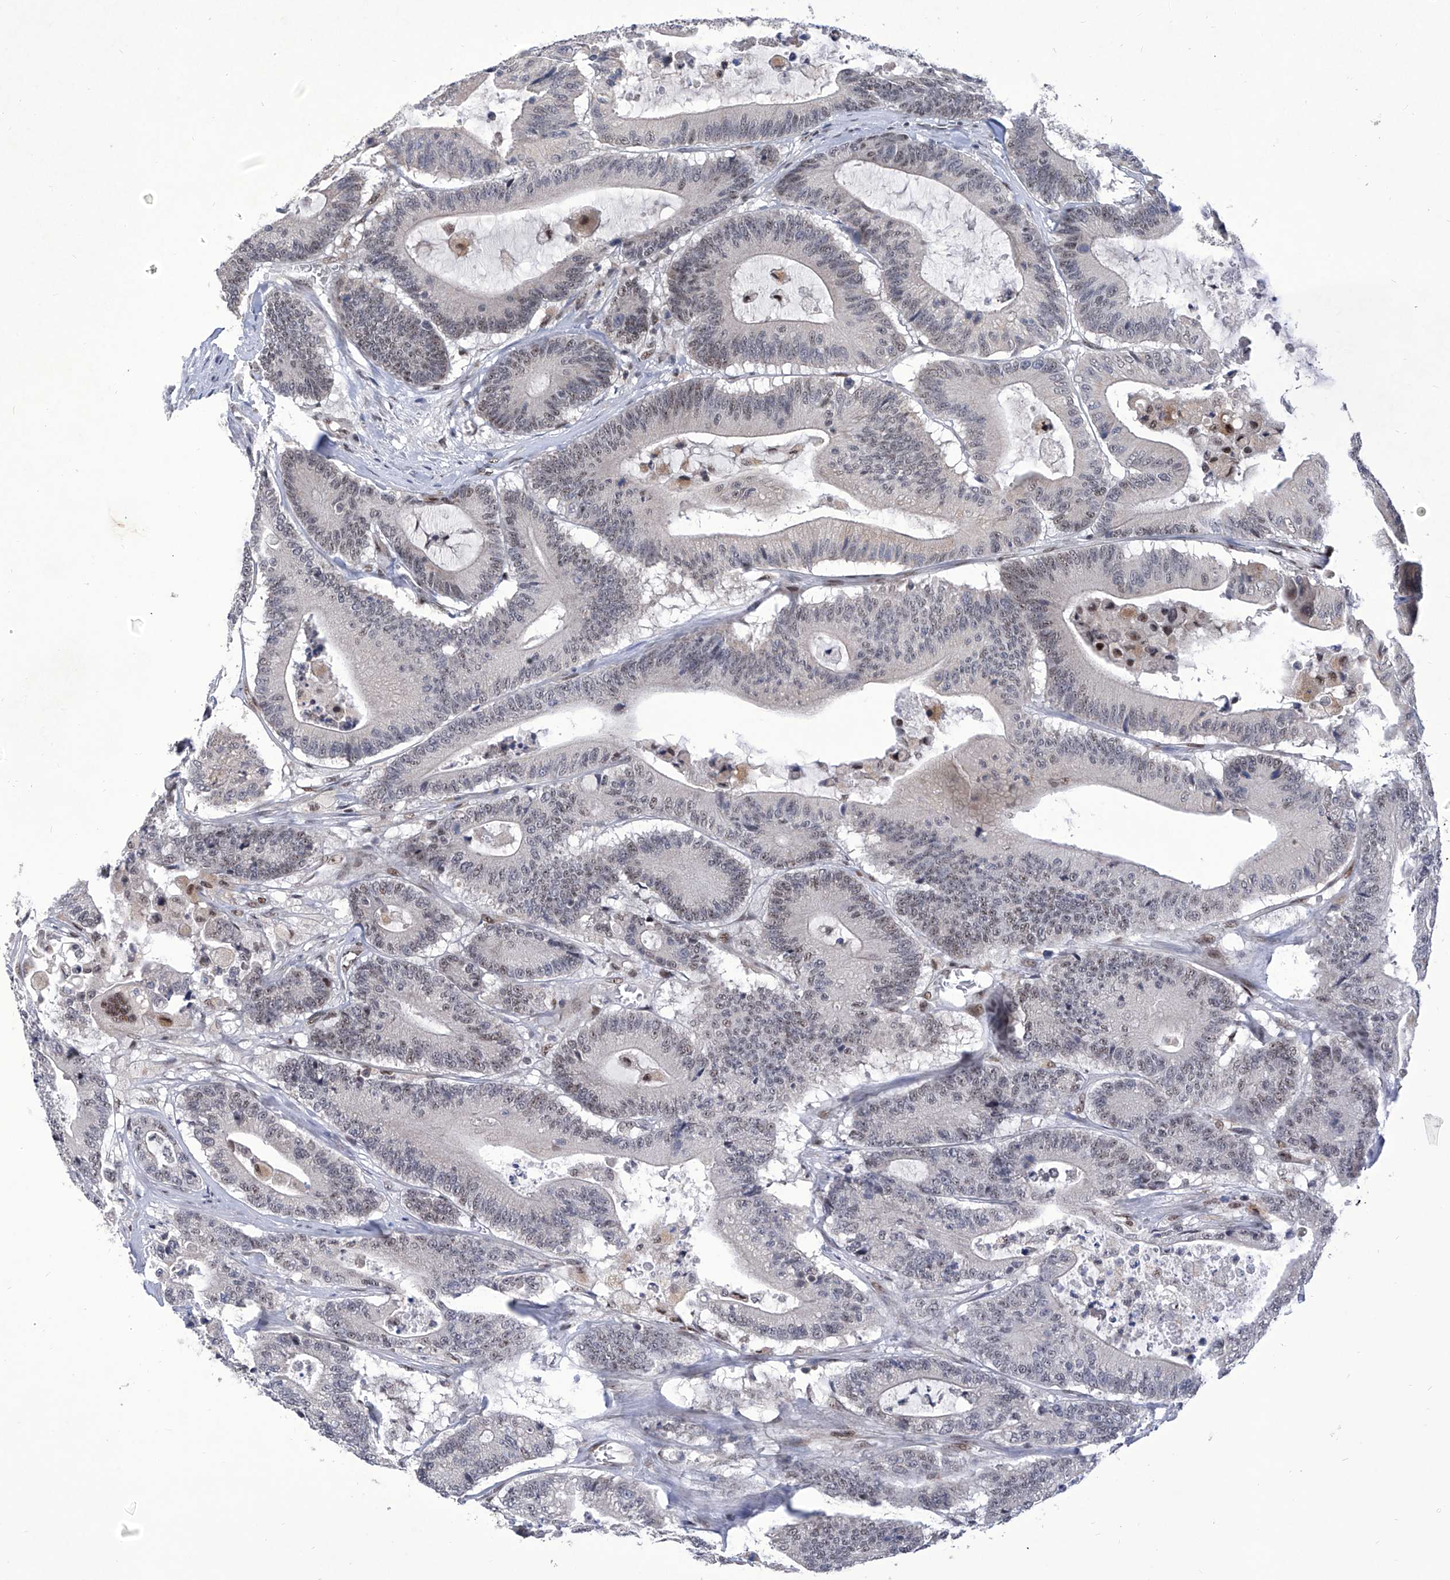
{"staining": {"intensity": "weak", "quantity": "<25%", "location": "nuclear"}, "tissue": "colorectal cancer", "cell_type": "Tumor cells", "image_type": "cancer", "snomed": [{"axis": "morphology", "description": "Adenocarcinoma, NOS"}, {"axis": "topography", "description": "Colon"}], "caption": "Tumor cells show no significant positivity in adenocarcinoma (colorectal). (DAB (3,3'-diaminobenzidine) immunohistochemistry with hematoxylin counter stain).", "gene": "RAD54L", "patient": {"sex": "female", "age": 84}}